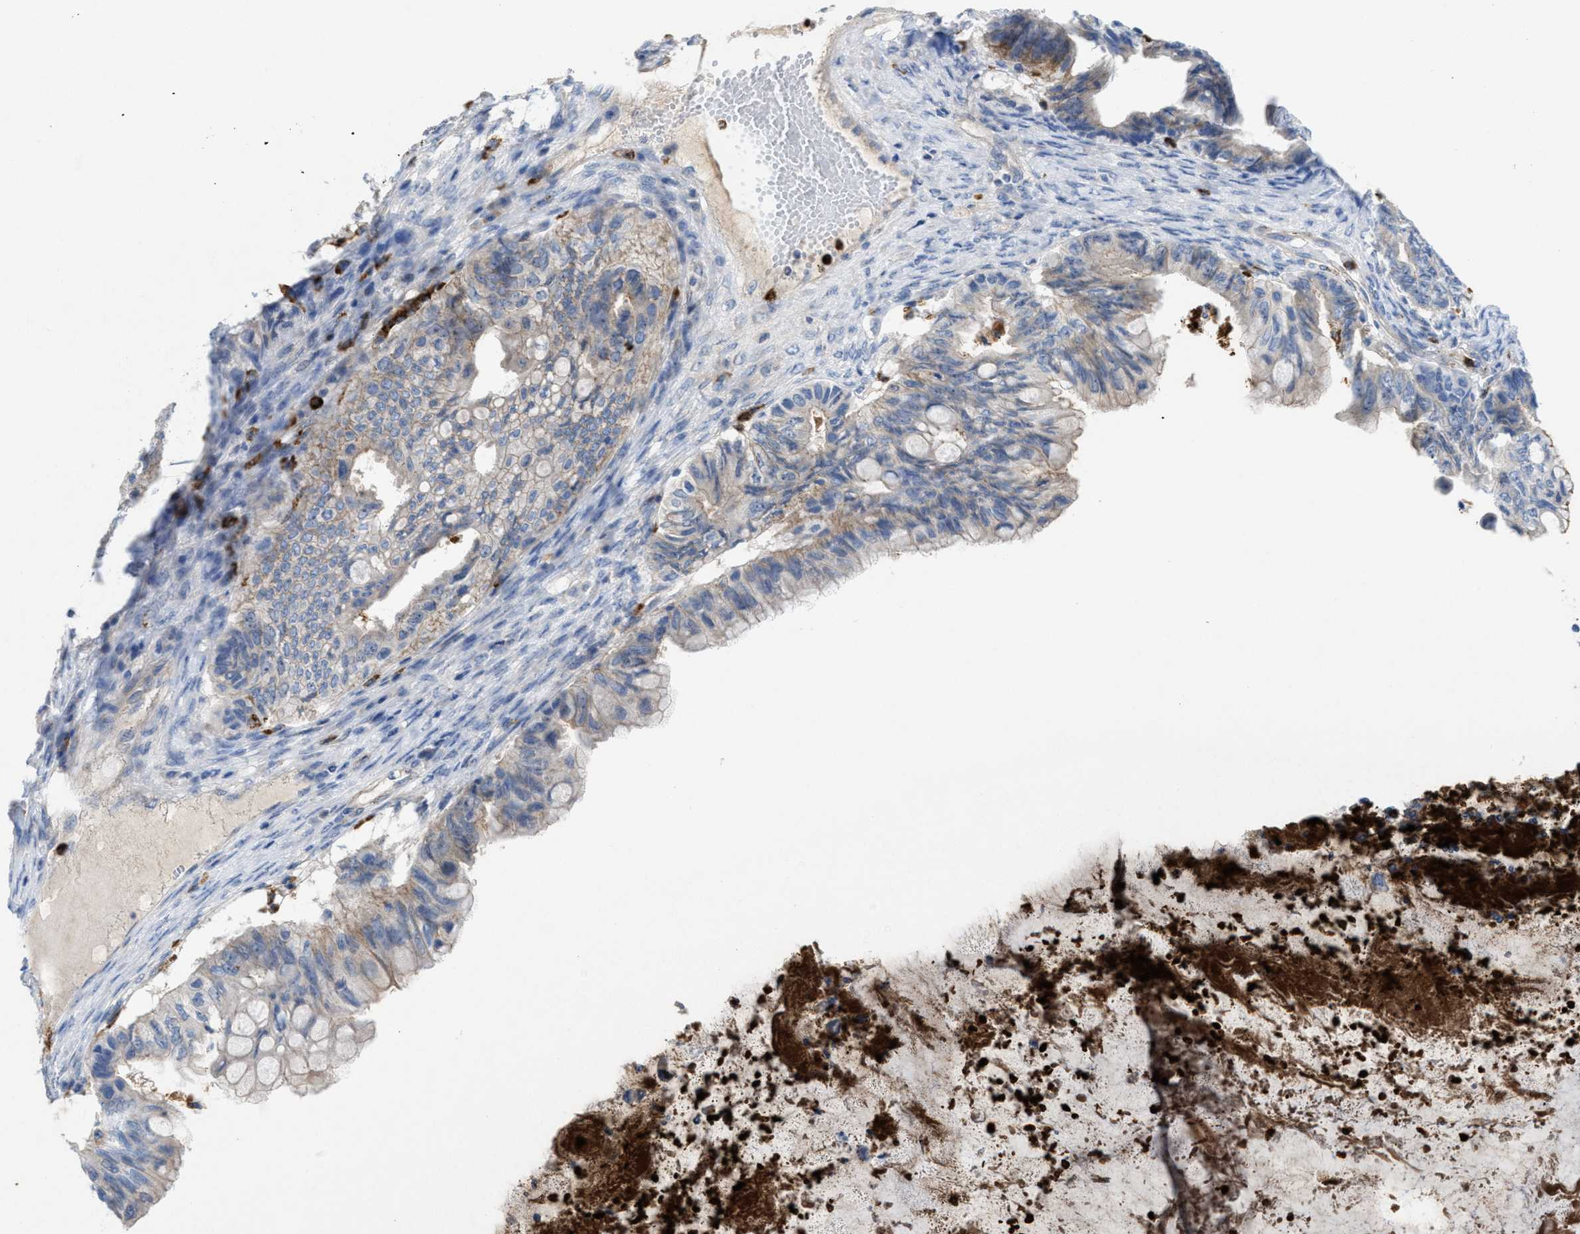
{"staining": {"intensity": "weak", "quantity": "<25%", "location": "cytoplasmic/membranous"}, "tissue": "ovarian cancer", "cell_type": "Tumor cells", "image_type": "cancer", "snomed": [{"axis": "morphology", "description": "Cystadenocarcinoma, mucinous, NOS"}, {"axis": "topography", "description": "Ovary"}], "caption": "Immunohistochemistry of mucinous cystadenocarcinoma (ovarian) shows no positivity in tumor cells.", "gene": "CMTM1", "patient": {"sex": "female", "age": 80}}